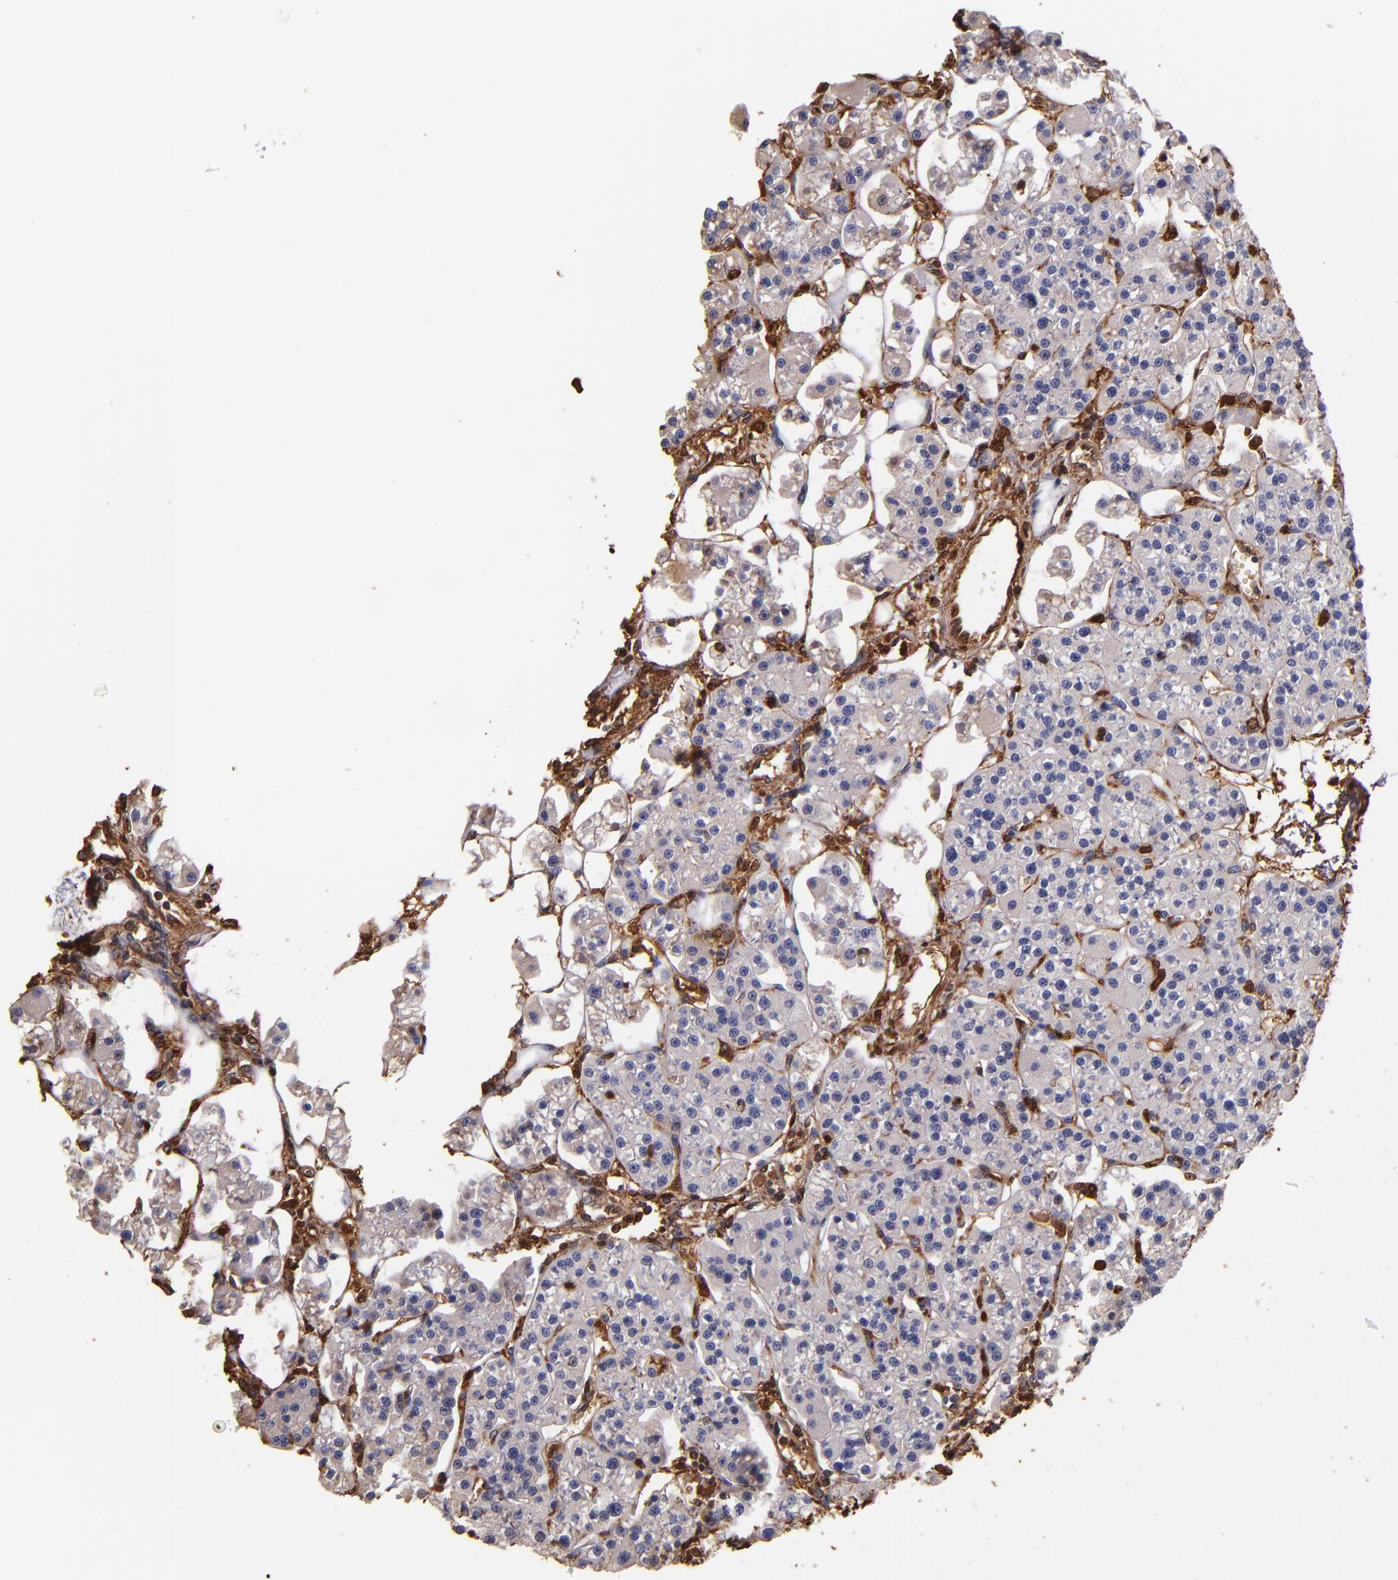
{"staining": {"intensity": "negative", "quantity": "none", "location": "none"}, "tissue": "parathyroid gland", "cell_type": "Glandular cells", "image_type": "normal", "snomed": [{"axis": "morphology", "description": "Normal tissue, NOS"}, {"axis": "topography", "description": "Parathyroid gland"}], "caption": "This is a photomicrograph of immunohistochemistry (IHC) staining of benign parathyroid gland, which shows no staining in glandular cells. (Stains: DAB IHC with hematoxylin counter stain, Microscopy: brightfield microscopy at high magnification).", "gene": "S100A6", "patient": {"sex": "female", "age": 58}}